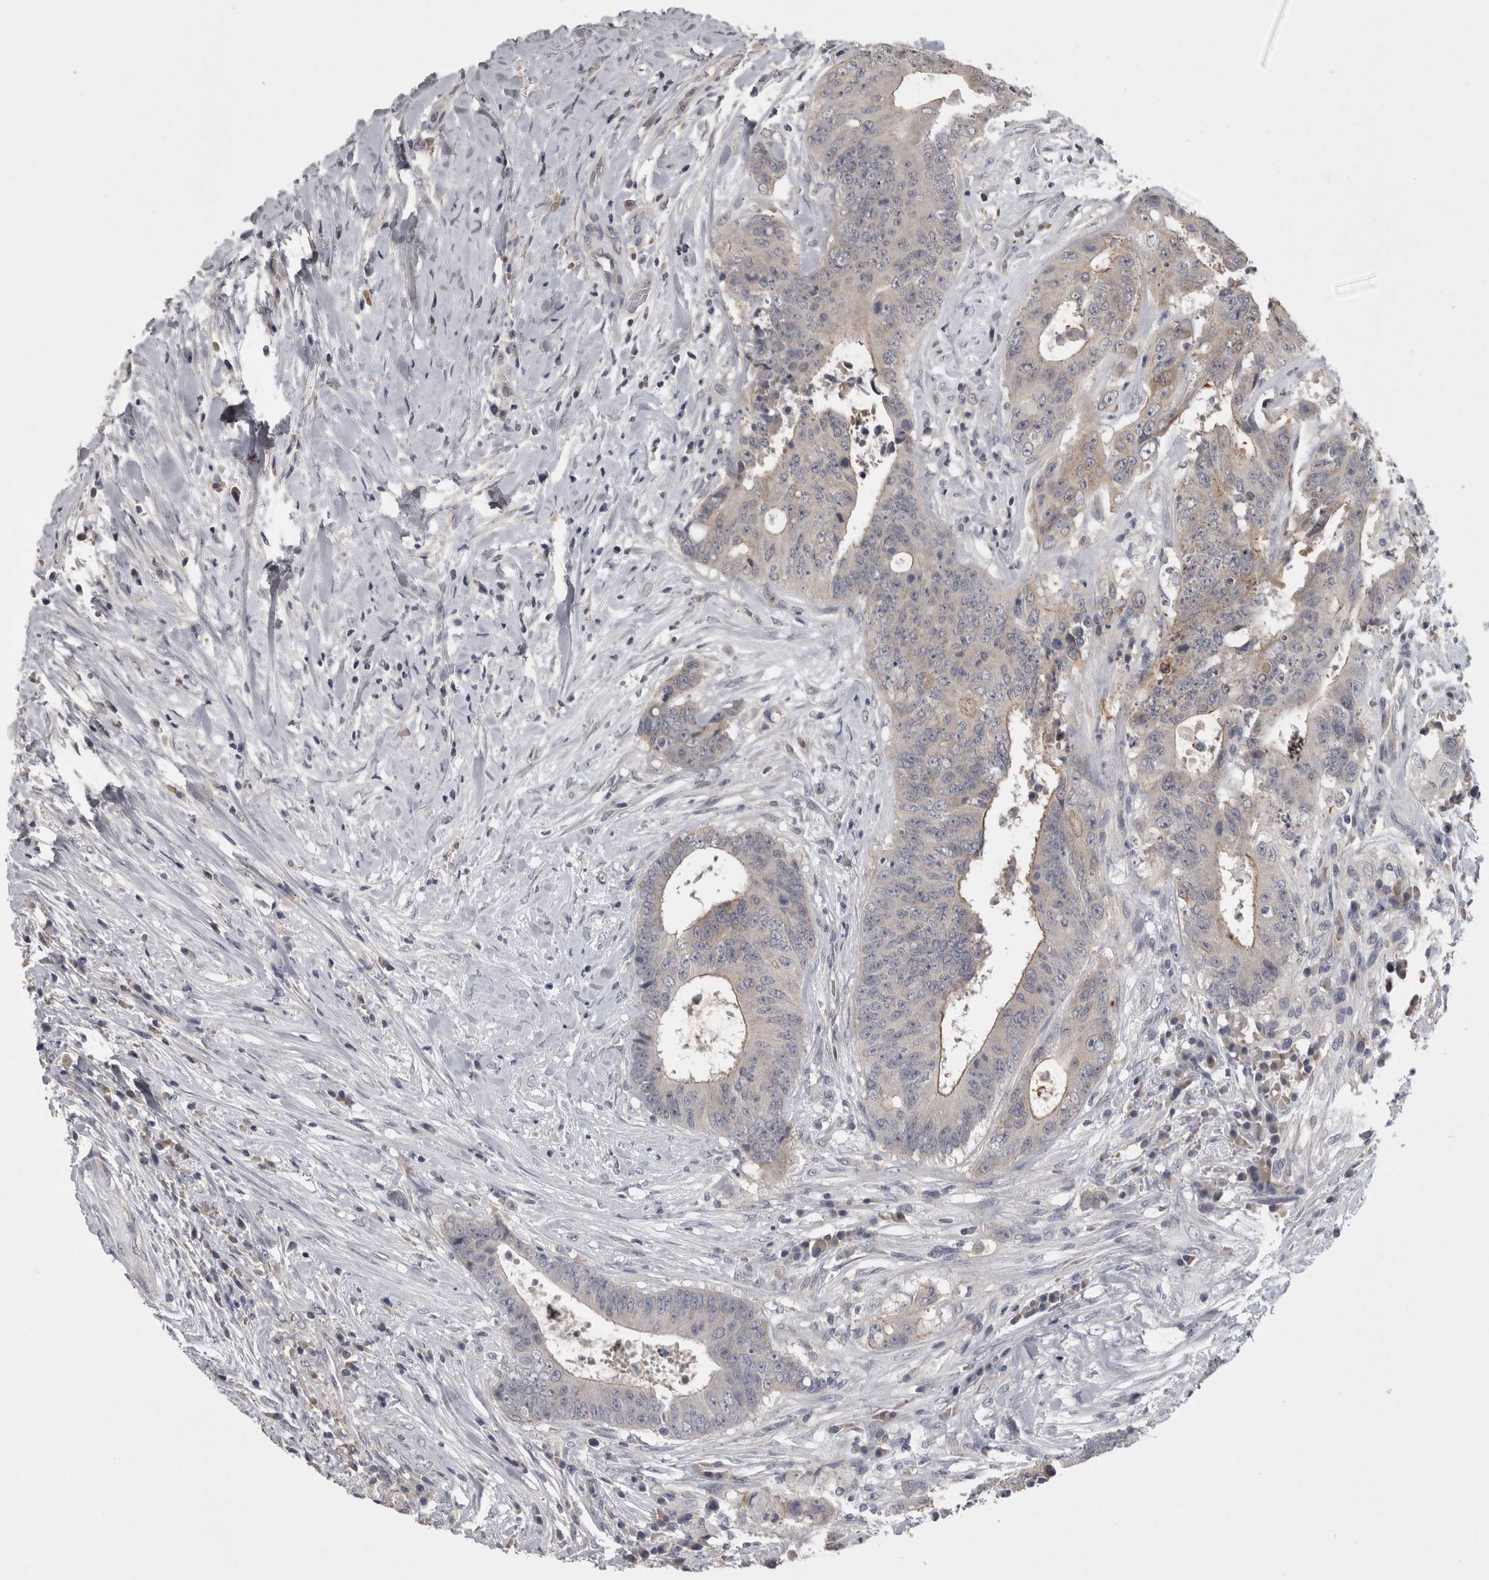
{"staining": {"intensity": "negative", "quantity": "none", "location": "none"}, "tissue": "colorectal cancer", "cell_type": "Tumor cells", "image_type": "cancer", "snomed": [{"axis": "morphology", "description": "Adenocarcinoma, NOS"}, {"axis": "topography", "description": "Rectum"}], "caption": "The micrograph displays no significant staining in tumor cells of colorectal cancer. The staining is performed using DAB (3,3'-diaminobenzidine) brown chromogen with nuclei counter-stained in using hematoxylin.", "gene": "PON3", "patient": {"sex": "male", "age": 72}}